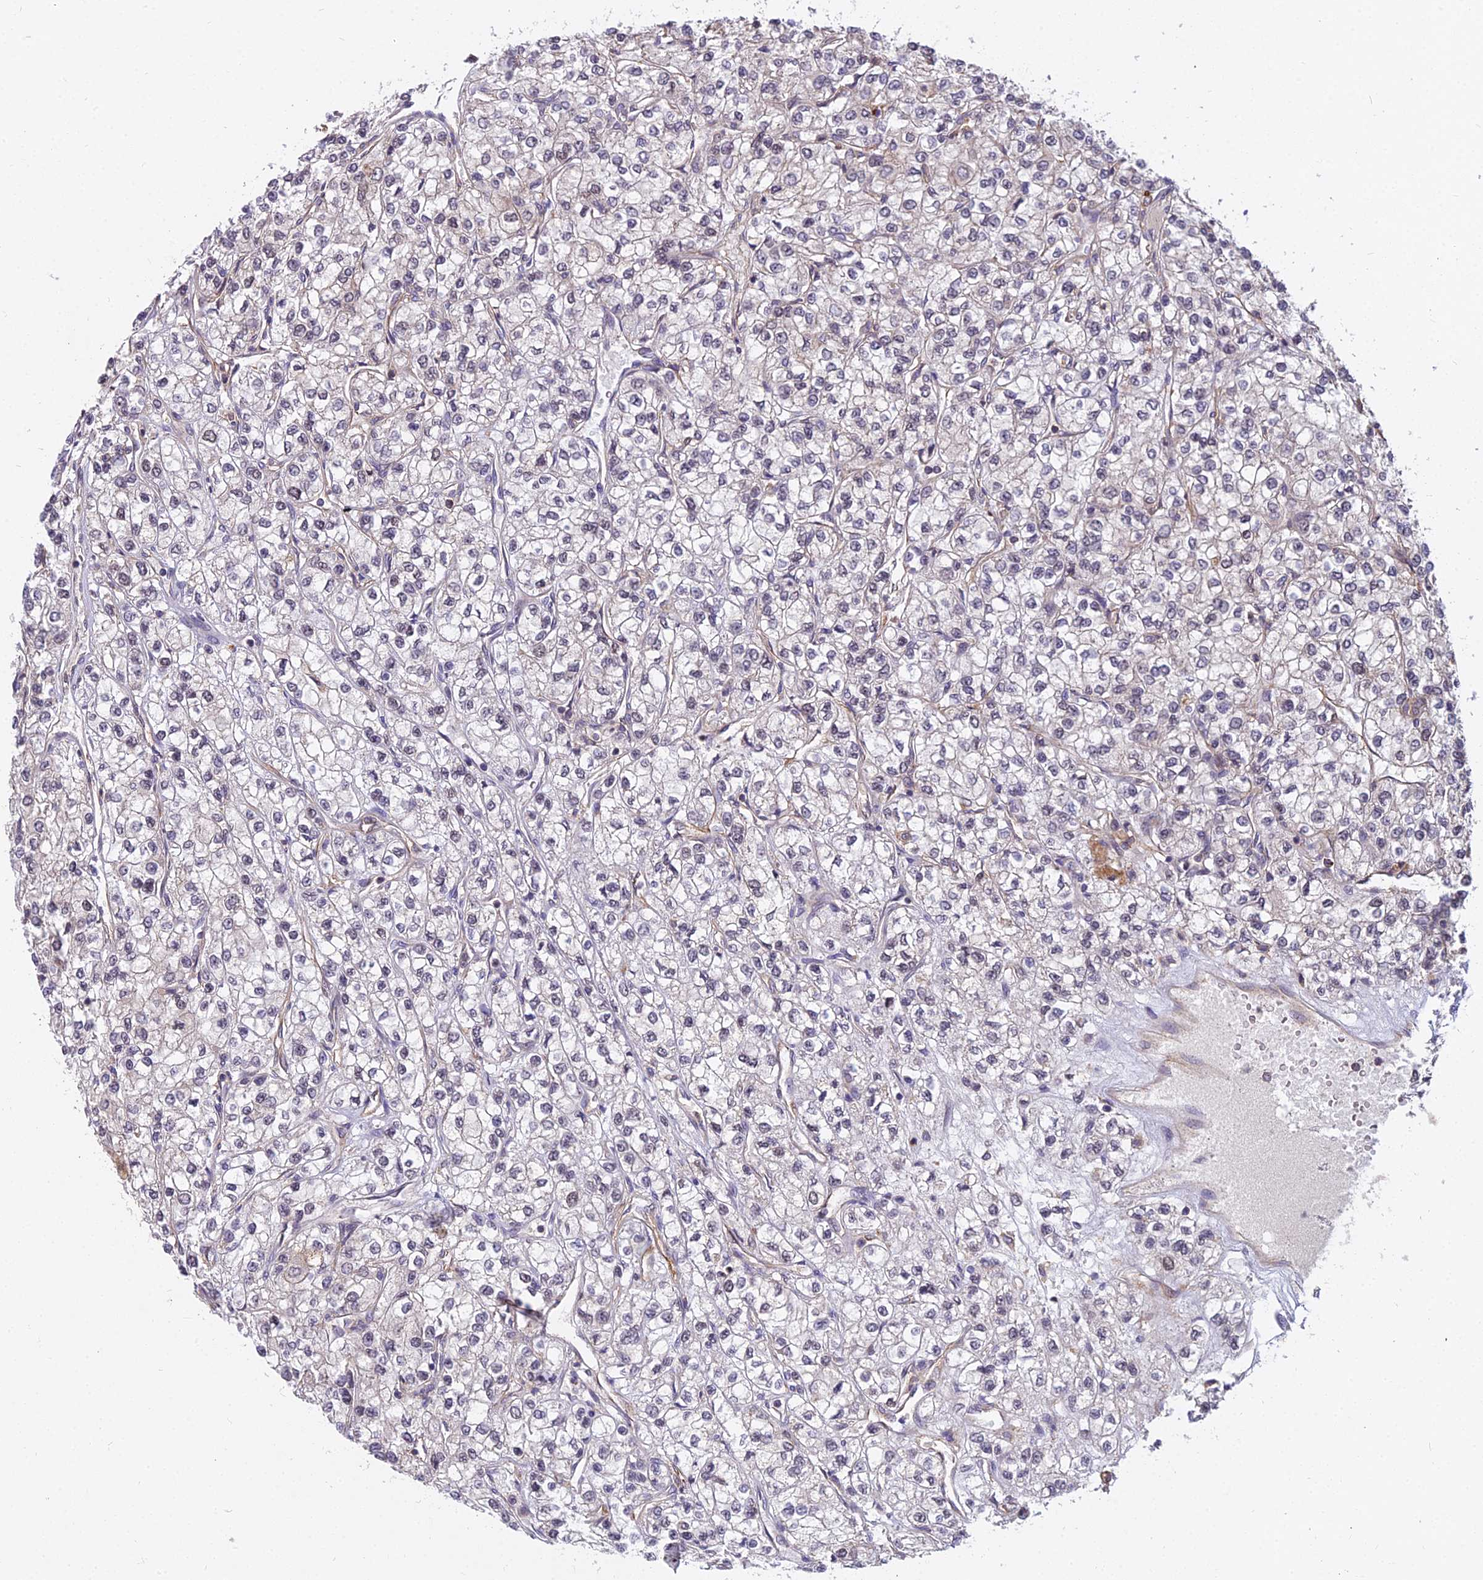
{"staining": {"intensity": "negative", "quantity": "none", "location": "none"}, "tissue": "renal cancer", "cell_type": "Tumor cells", "image_type": "cancer", "snomed": [{"axis": "morphology", "description": "Adenocarcinoma, NOS"}, {"axis": "topography", "description": "Kidney"}], "caption": "High magnification brightfield microscopy of renal cancer stained with DAB (brown) and counterstained with hematoxylin (blue): tumor cells show no significant staining.", "gene": "TCEA3", "patient": {"sex": "male", "age": 80}}